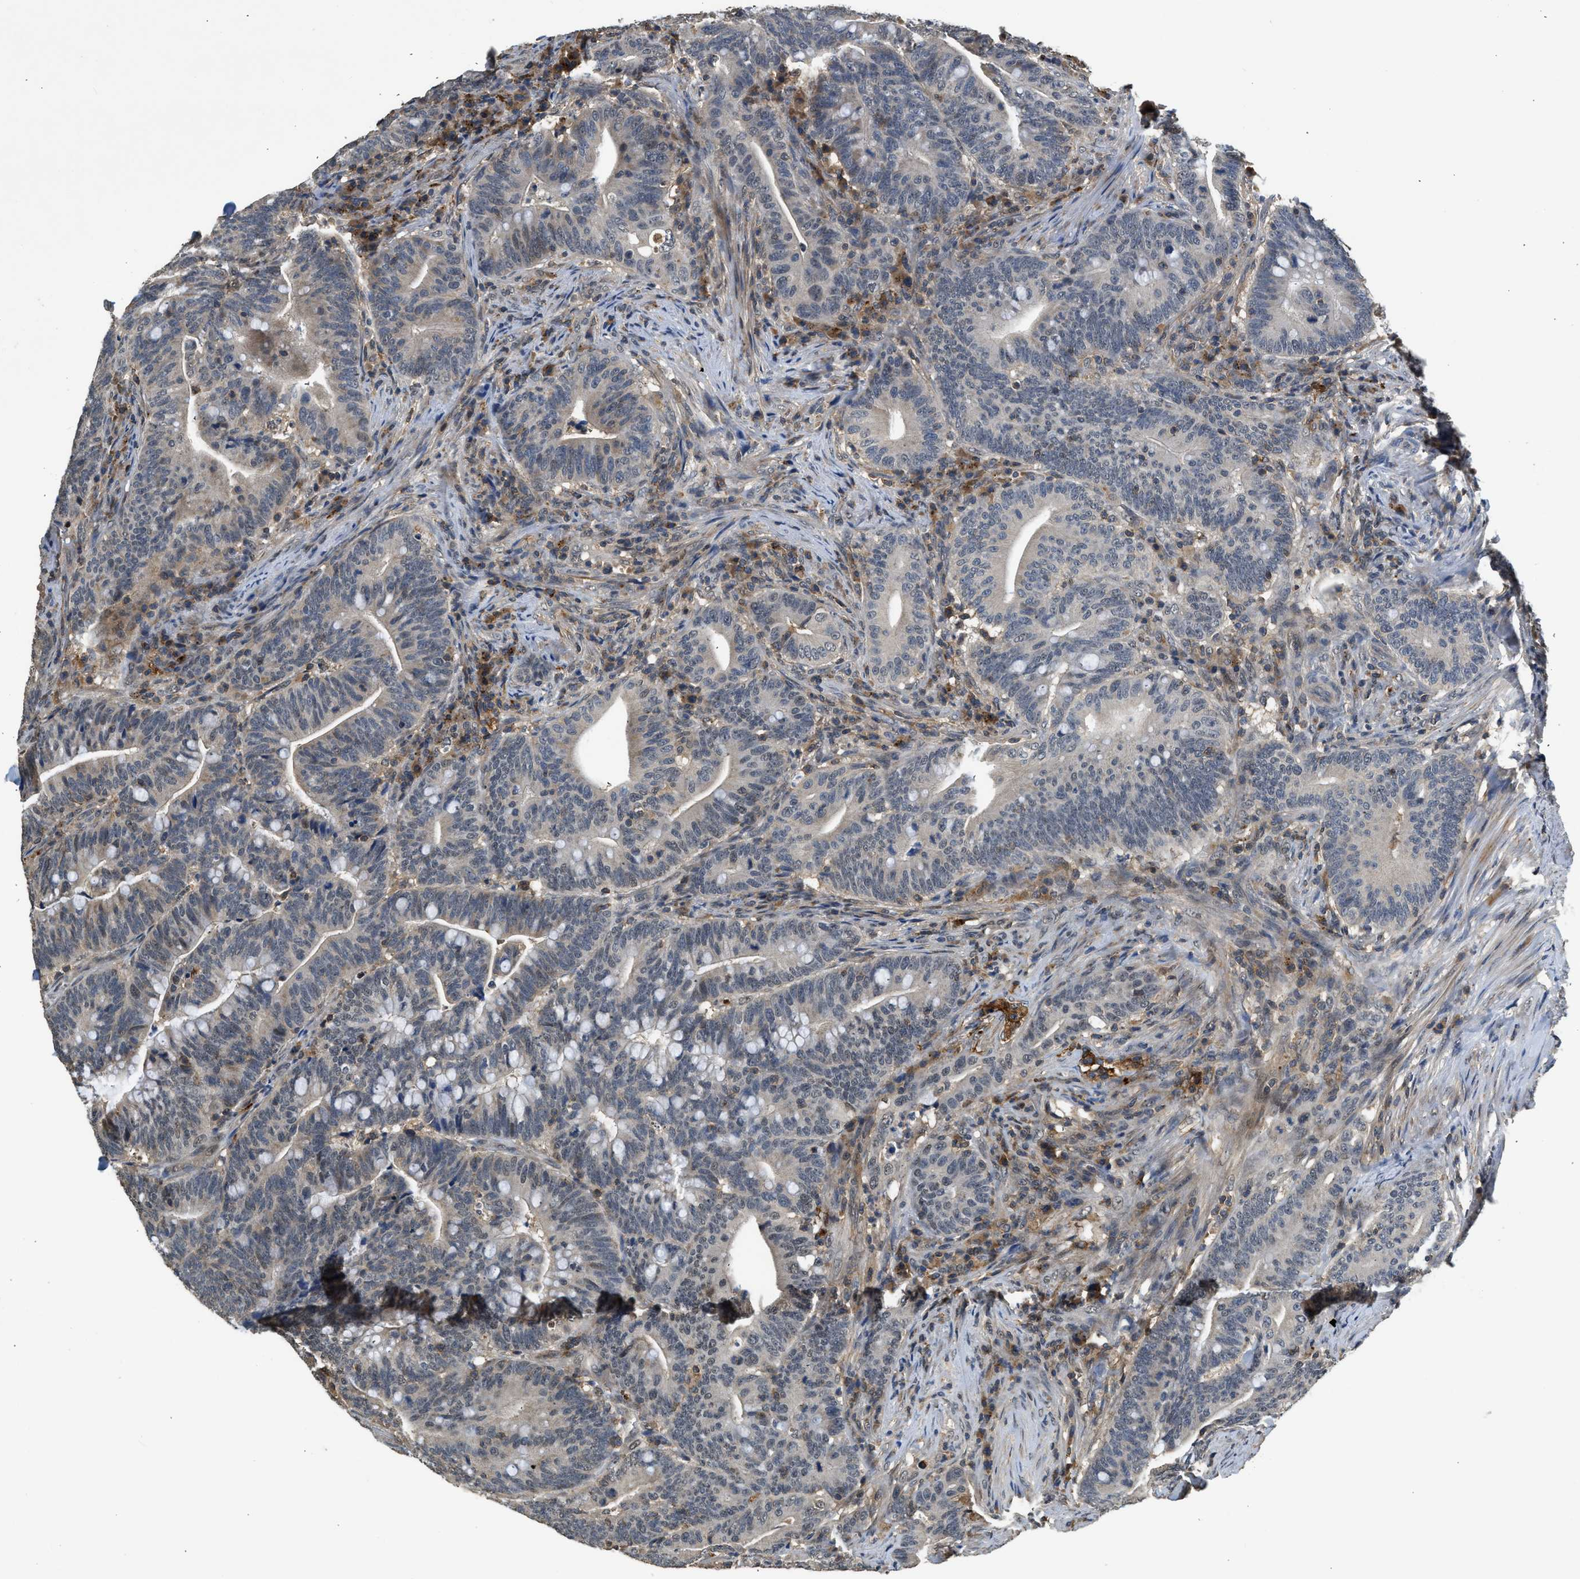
{"staining": {"intensity": "weak", "quantity": "<25%", "location": "nuclear"}, "tissue": "colorectal cancer", "cell_type": "Tumor cells", "image_type": "cancer", "snomed": [{"axis": "morphology", "description": "Normal tissue, NOS"}, {"axis": "morphology", "description": "Adenocarcinoma, NOS"}, {"axis": "topography", "description": "Colon"}], "caption": "An immunohistochemistry photomicrograph of adenocarcinoma (colorectal) is shown. There is no staining in tumor cells of adenocarcinoma (colorectal).", "gene": "SLC15A4", "patient": {"sex": "female", "age": 66}}